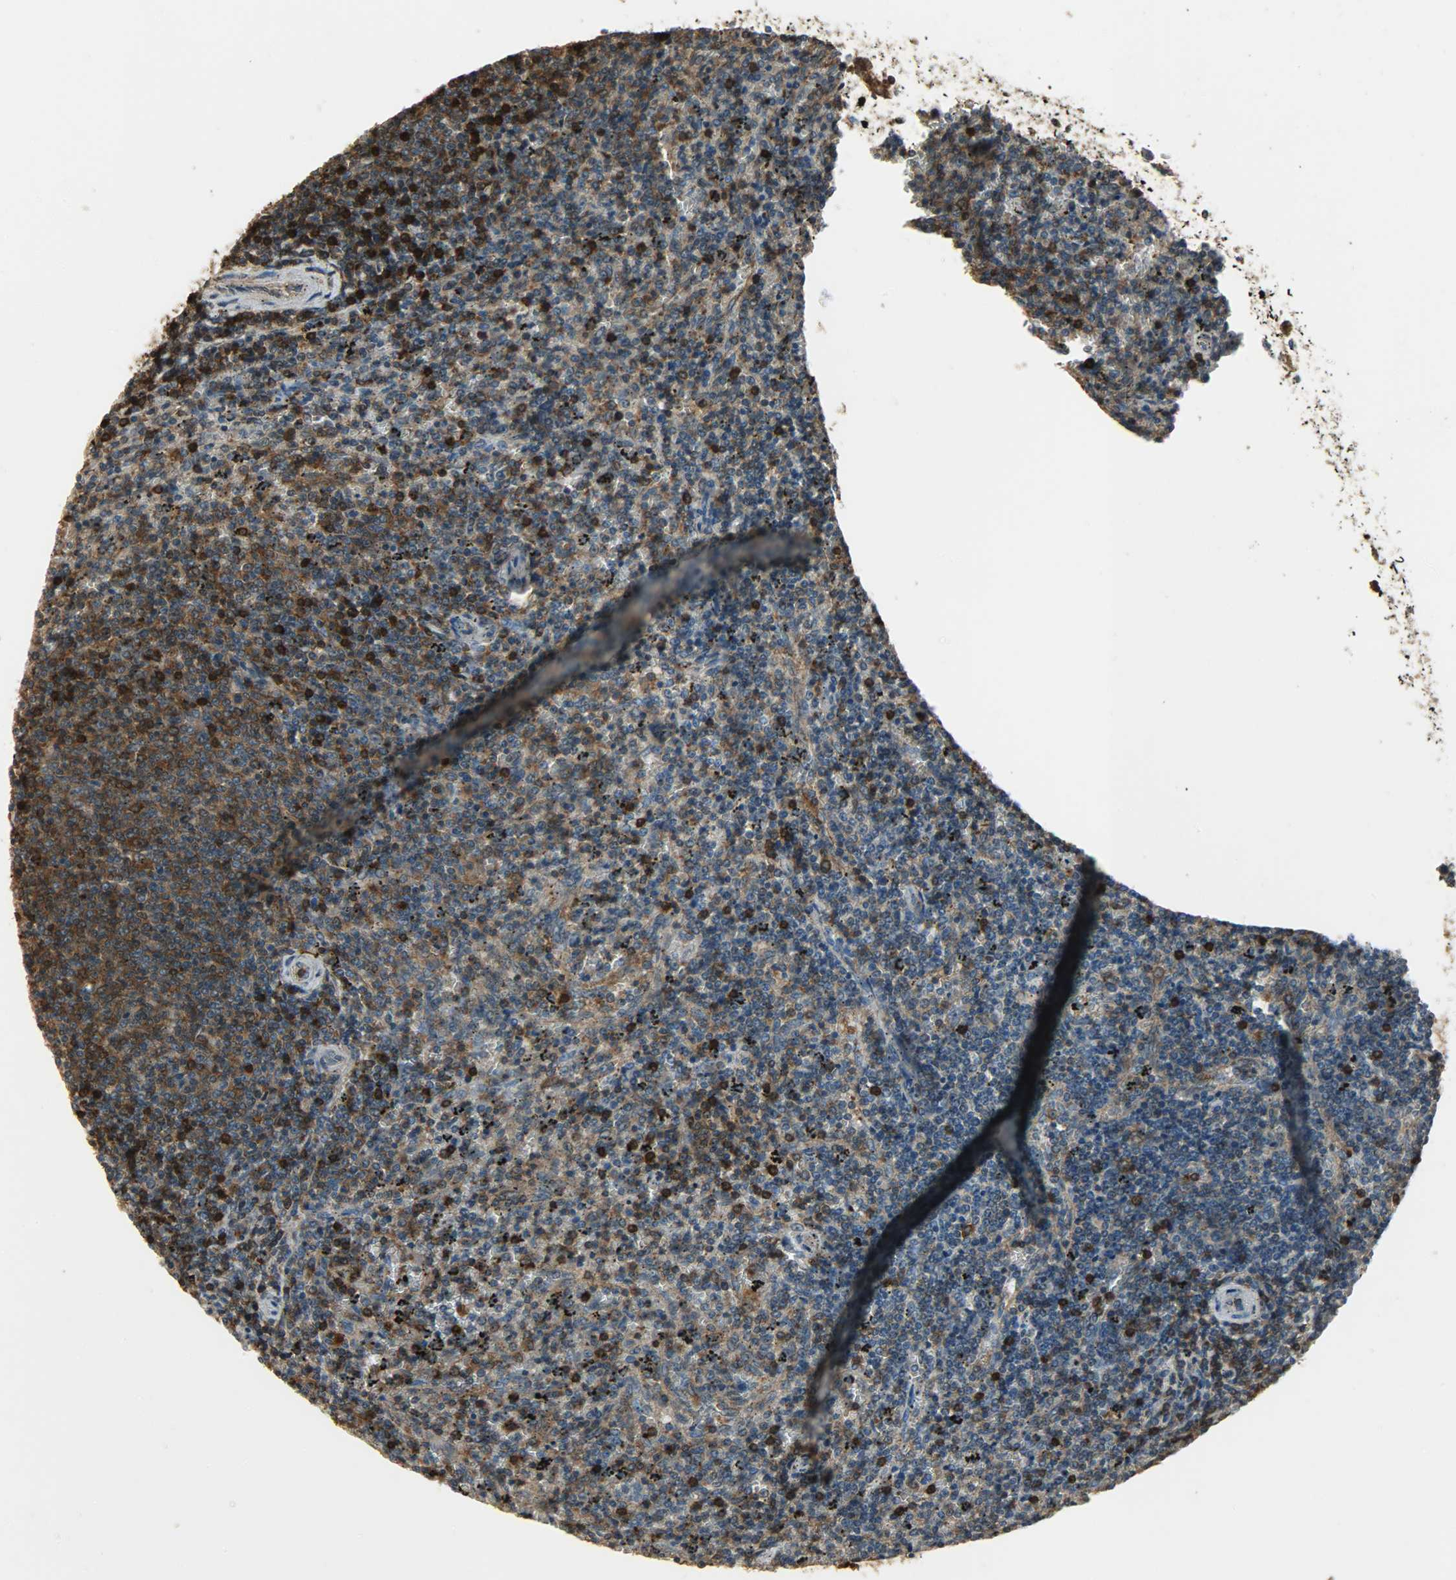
{"staining": {"intensity": "strong", "quantity": ">75%", "location": "cytoplasmic/membranous"}, "tissue": "lymphoma", "cell_type": "Tumor cells", "image_type": "cancer", "snomed": [{"axis": "morphology", "description": "Malignant lymphoma, non-Hodgkin's type, Low grade"}, {"axis": "topography", "description": "Spleen"}], "caption": "Protein analysis of lymphoma tissue exhibits strong cytoplasmic/membranous positivity in approximately >75% of tumor cells. Using DAB (3,3'-diaminobenzidine) (brown) and hematoxylin (blue) stains, captured at high magnification using brightfield microscopy.", "gene": "LDHB", "patient": {"sex": "female", "age": 50}}